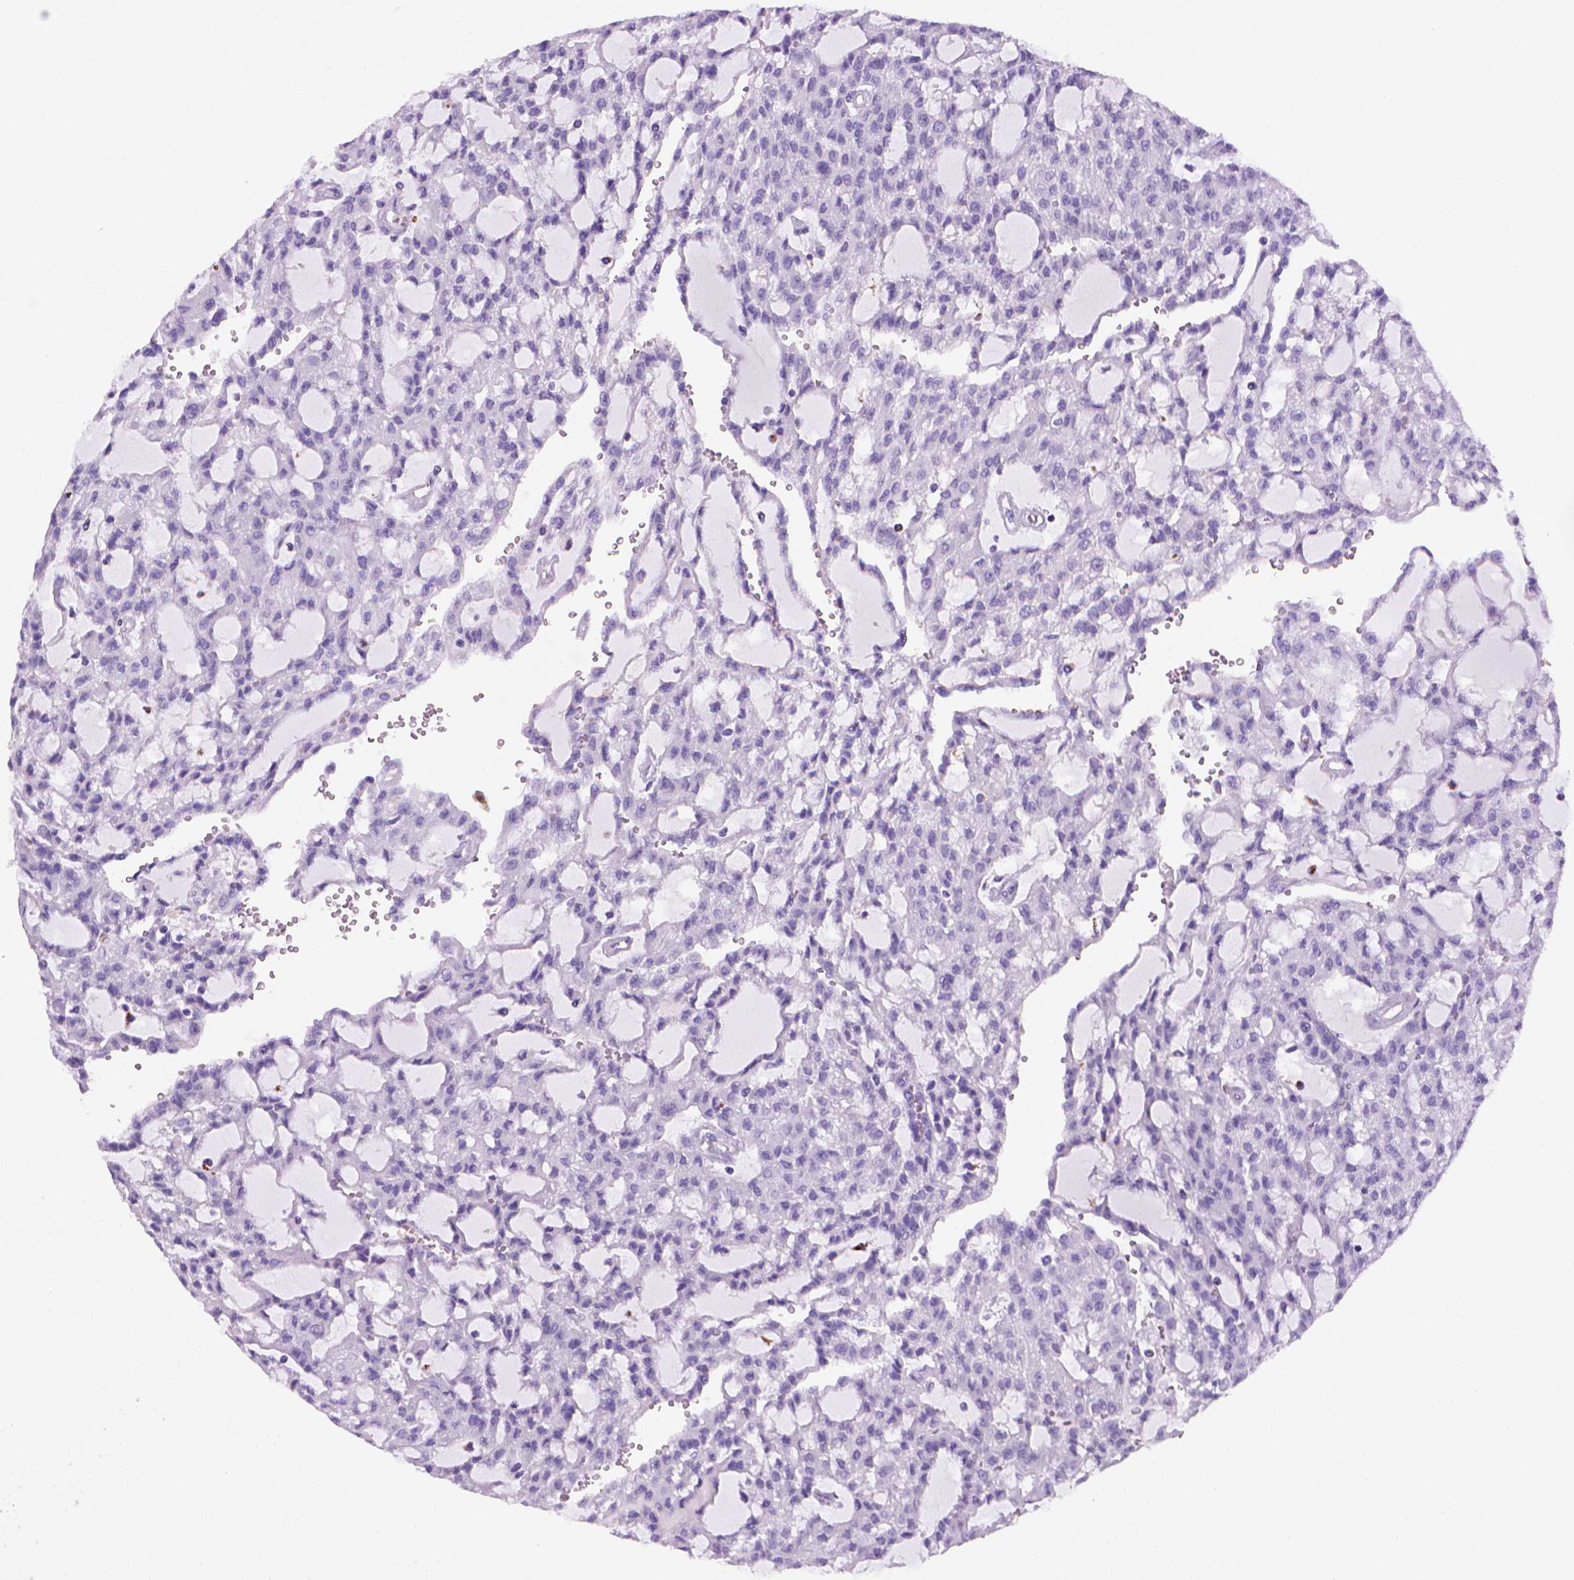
{"staining": {"intensity": "negative", "quantity": "none", "location": "none"}, "tissue": "renal cancer", "cell_type": "Tumor cells", "image_type": "cancer", "snomed": [{"axis": "morphology", "description": "Adenocarcinoma, NOS"}, {"axis": "topography", "description": "Kidney"}], "caption": "The micrograph reveals no staining of tumor cells in renal cancer.", "gene": "ARHGEF33", "patient": {"sex": "male", "age": 63}}